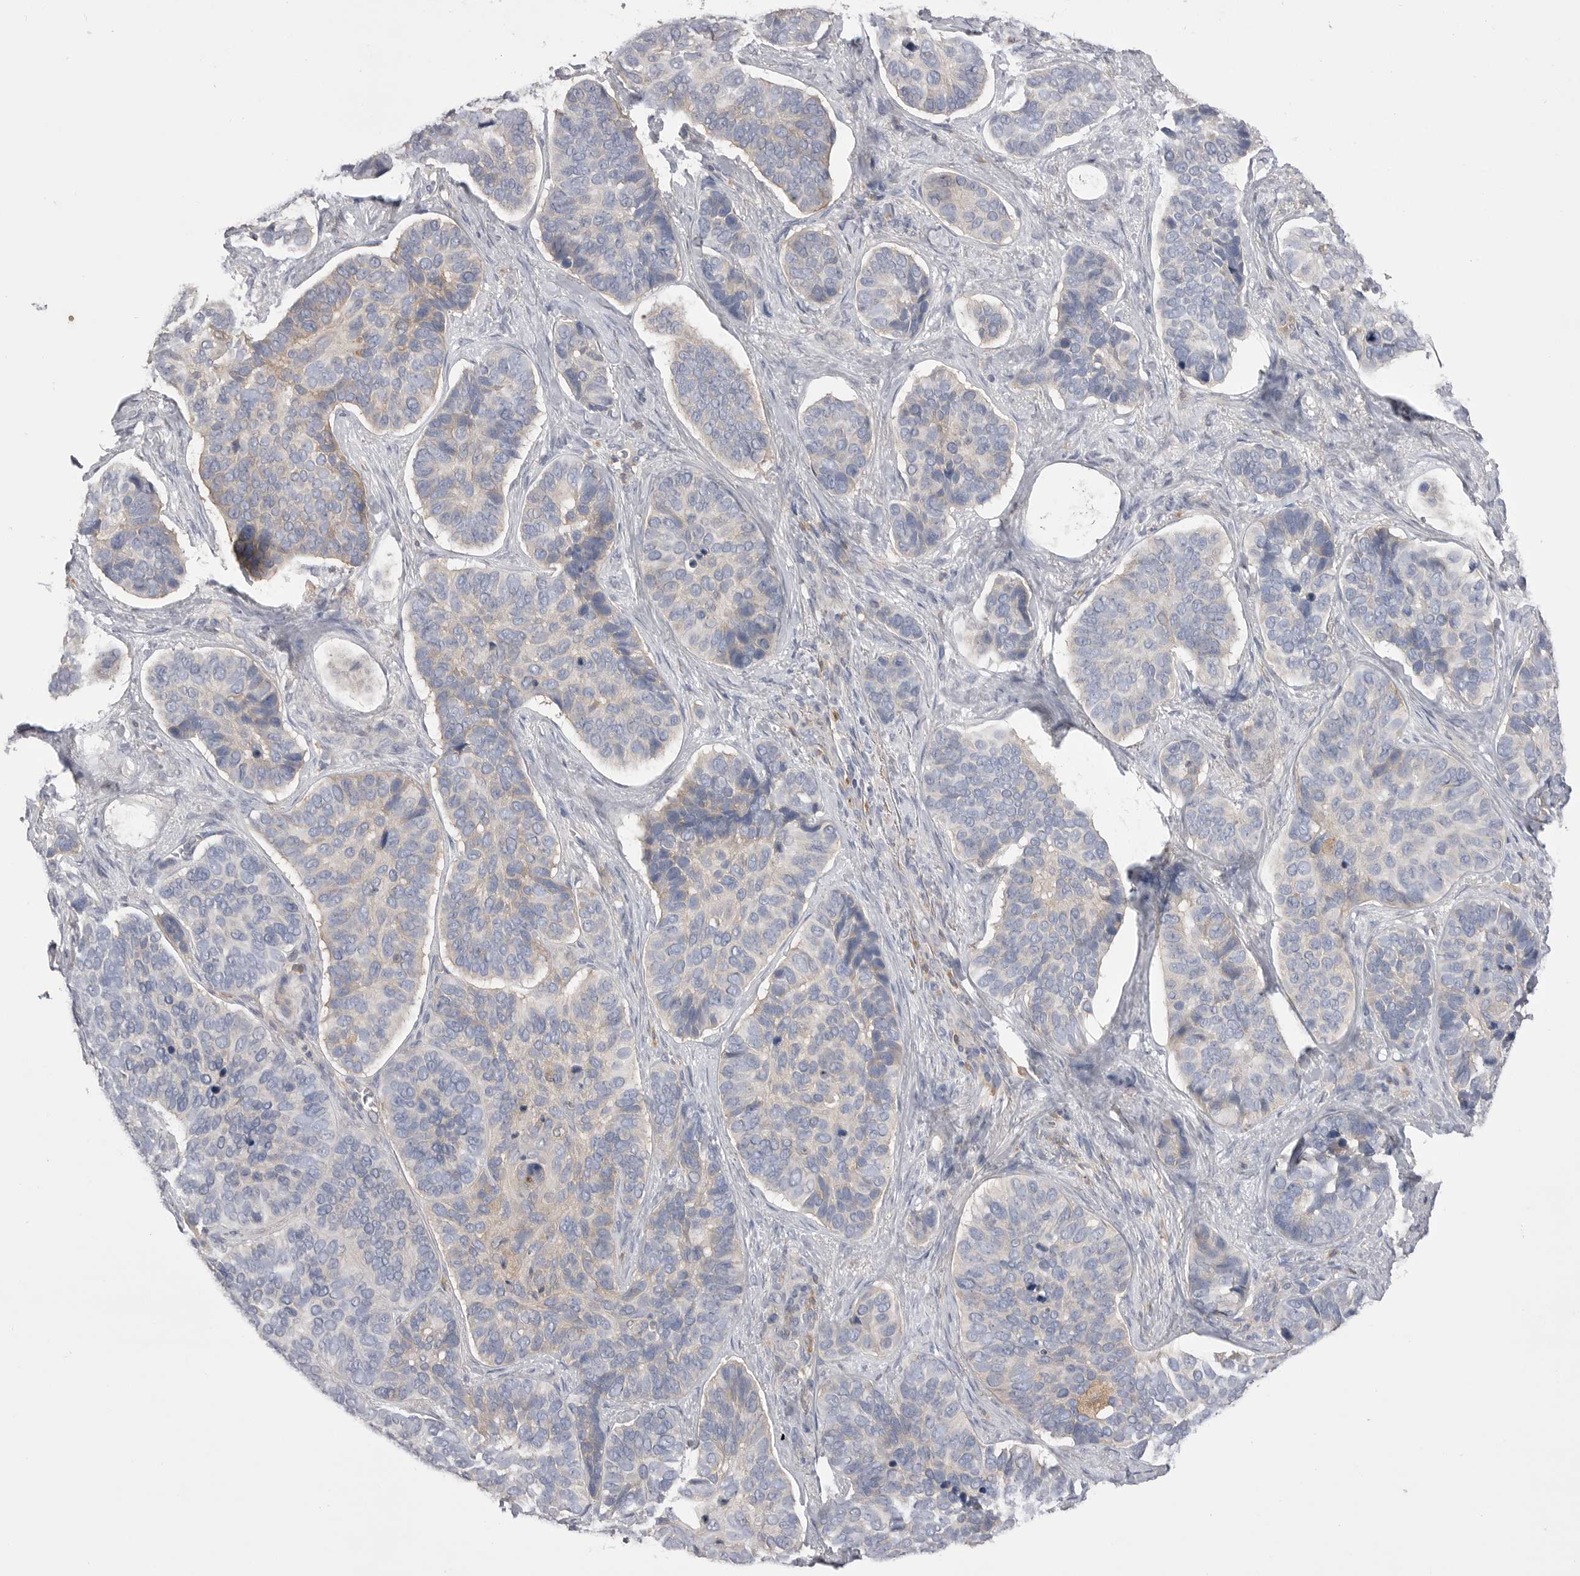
{"staining": {"intensity": "weak", "quantity": "<25%", "location": "cytoplasmic/membranous"}, "tissue": "skin cancer", "cell_type": "Tumor cells", "image_type": "cancer", "snomed": [{"axis": "morphology", "description": "Basal cell carcinoma"}, {"axis": "topography", "description": "Skin"}], "caption": "The immunohistochemistry (IHC) micrograph has no significant expression in tumor cells of skin cancer tissue.", "gene": "VAC14", "patient": {"sex": "male", "age": 62}}